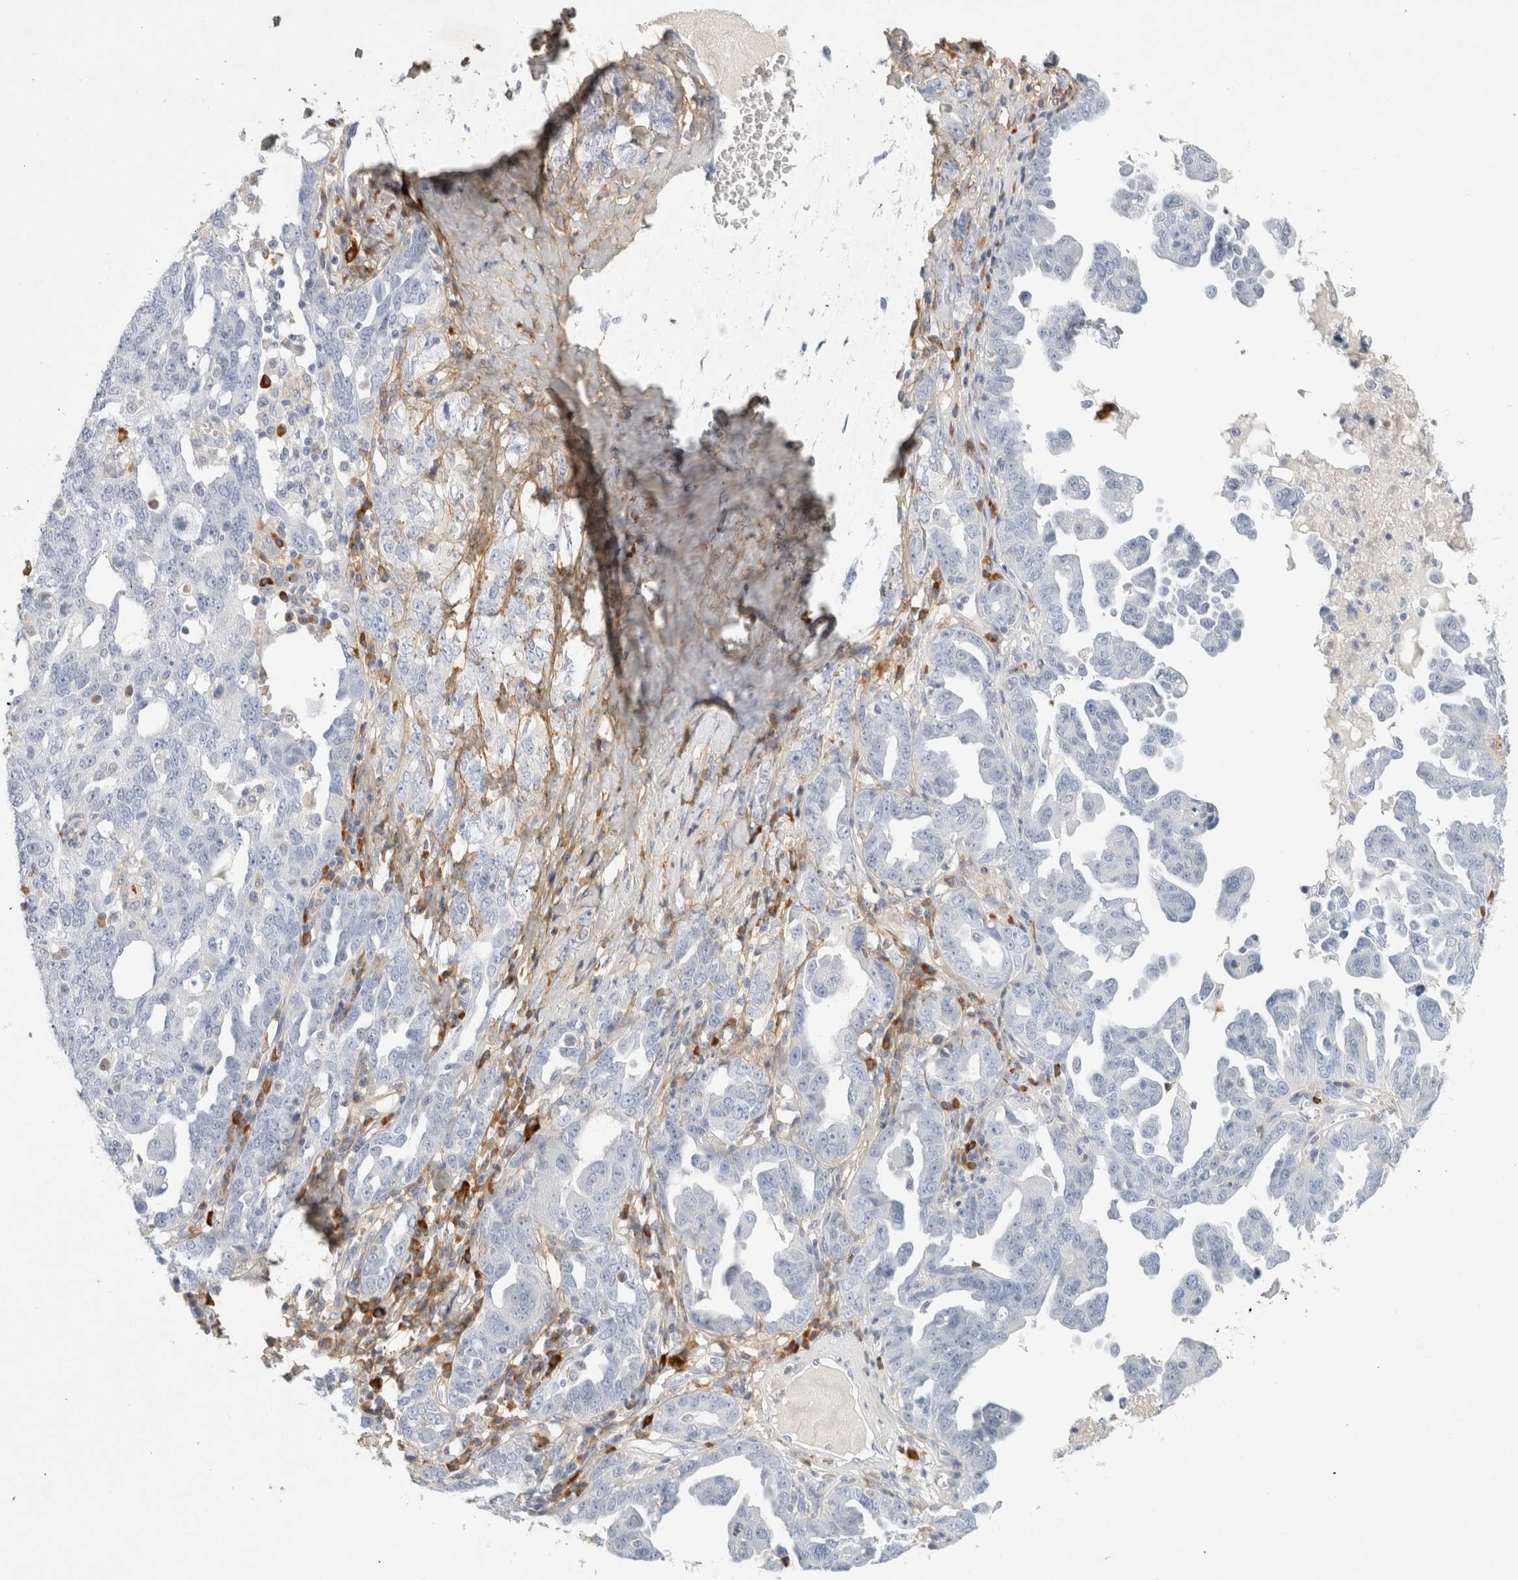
{"staining": {"intensity": "negative", "quantity": "none", "location": "none"}, "tissue": "ovarian cancer", "cell_type": "Tumor cells", "image_type": "cancer", "snomed": [{"axis": "morphology", "description": "Carcinoma, endometroid"}, {"axis": "topography", "description": "Ovary"}], "caption": "High power microscopy photomicrograph of an immunohistochemistry histopathology image of endometroid carcinoma (ovarian), revealing no significant positivity in tumor cells.", "gene": "FGL2", "patient": {"sex": "female", "age": 62}}